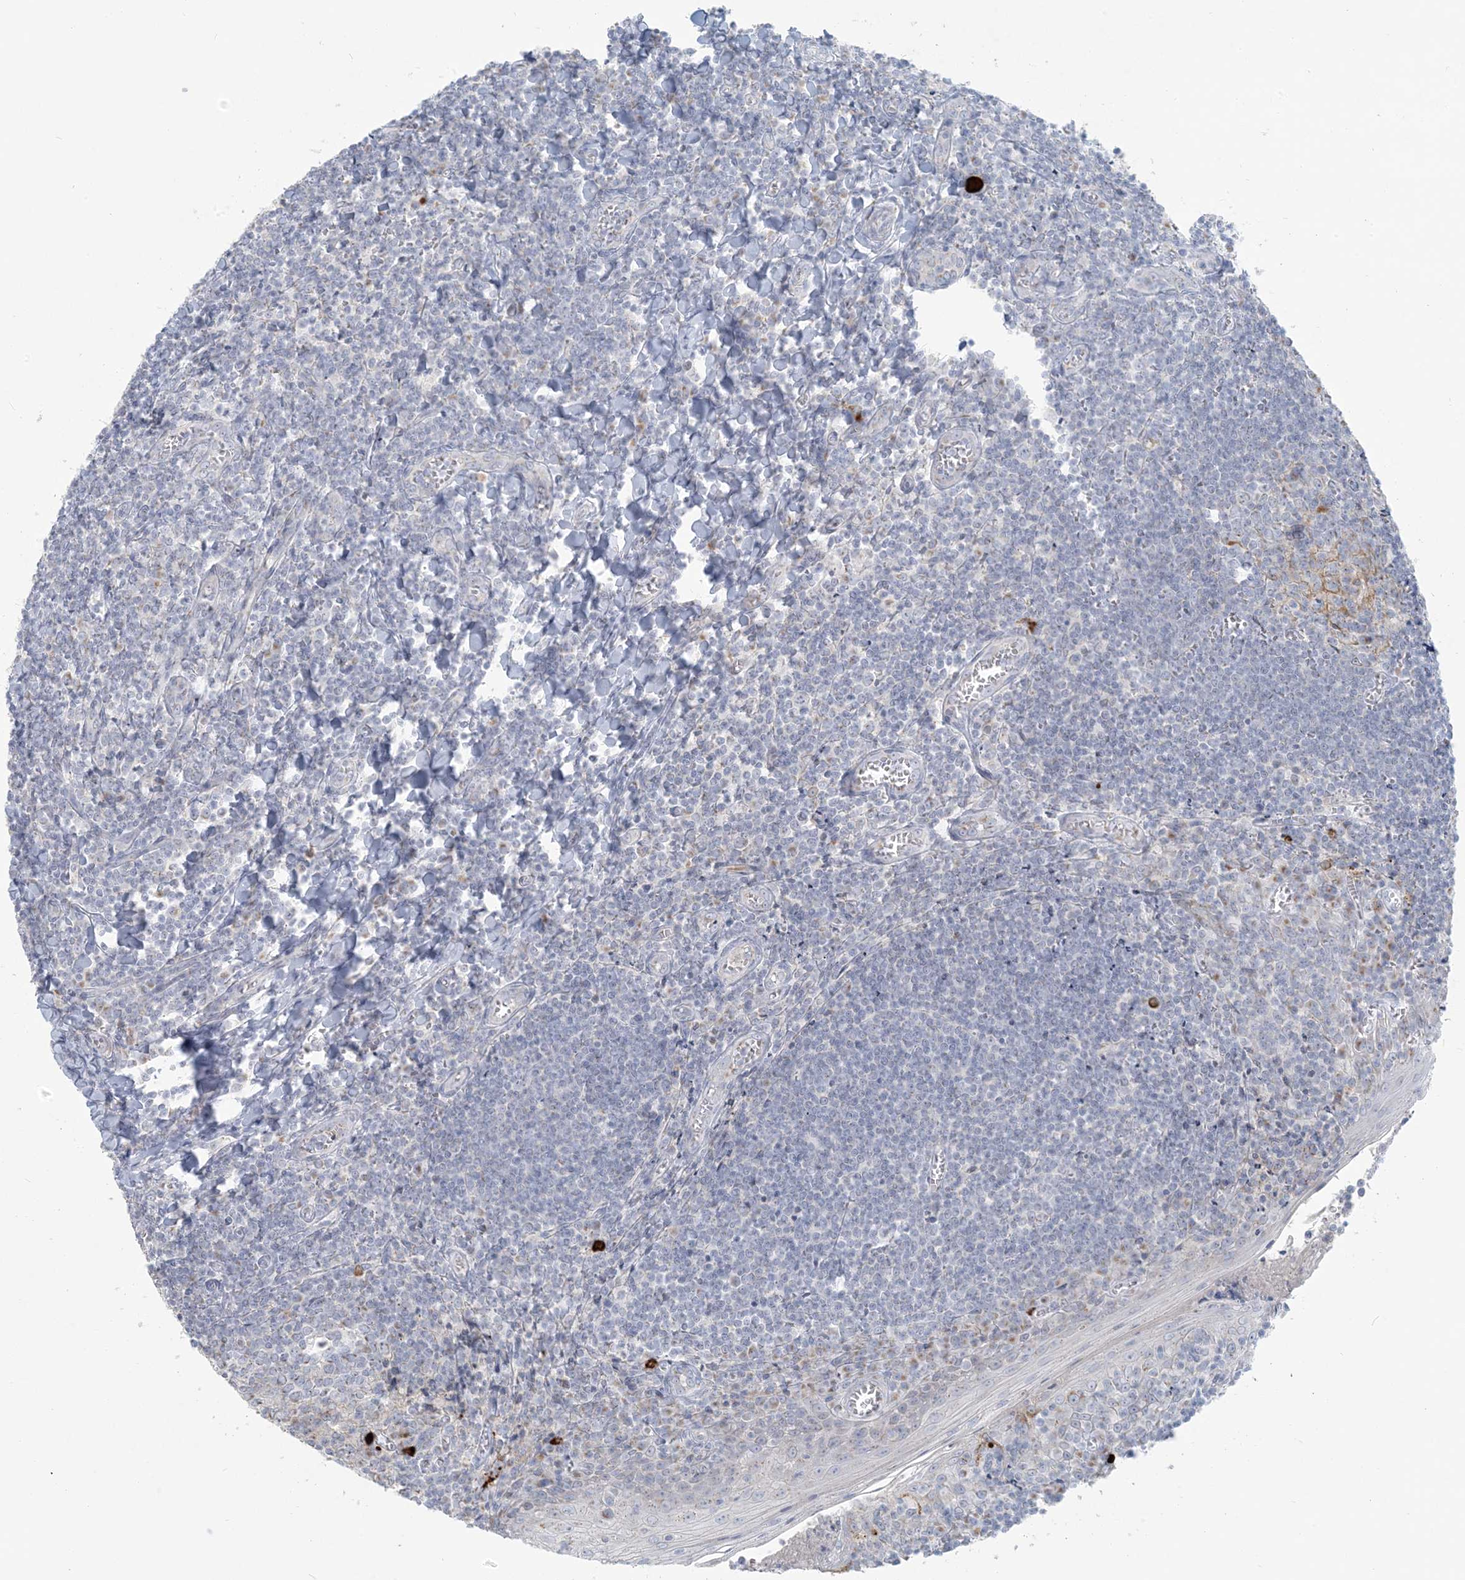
{"staining": {"intensity": "negative", "quantity": "none", "location": "none"}, "tissue": "tonsil", "cell_type": "Germinal center cells", "image_type": "normal", "snomed": [{"axis": "morphology", "description": "Normal tissue, NOS"}, {"axis": "topography", "description": "Tonsil"}], "caption": "Micrograph shows no significant protein positivity in germinal center cells of unremarkable tonsil. (DAB immunohistochemistry visualized using brightfield microscopy, high magnification).", "gene": "SCML1", "patient": {"sex": "male", "age": 27}}